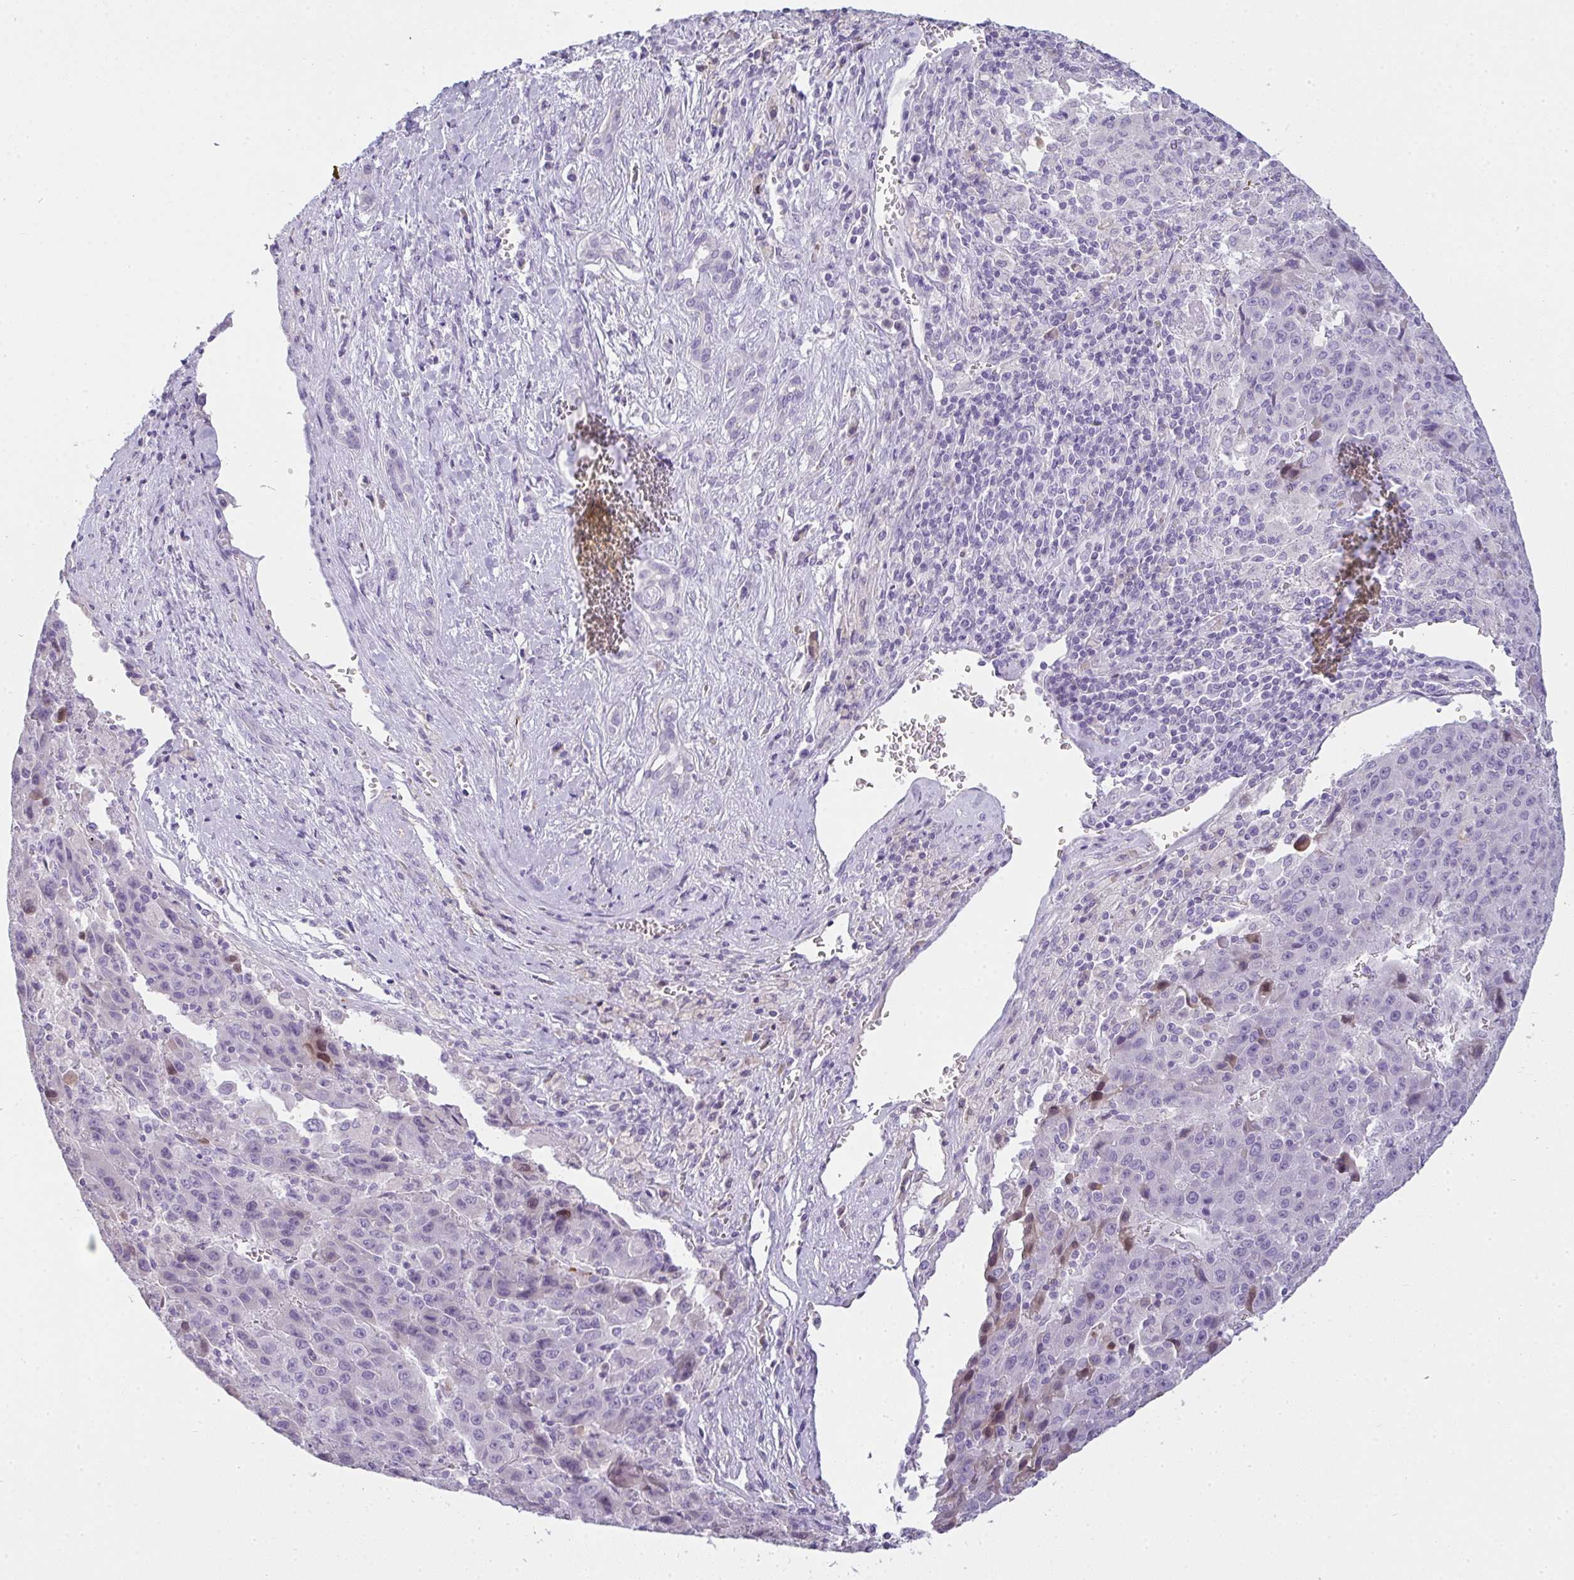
{"staining": {"intensity": "negative", "quantity": "none", "location": "none"}, "tissue": "liver cancer", "cell_type": "Tumor cells", "image_type": "cancer", "snomed": [{"axis": "morphology", "description": "Carcinoma, Hepatocellular, NOS"}, {"axis": "topography", "description": "Liver"}], "caption": "Immunohistochemistry (IHC) of human liver cancer demonstrates no staining in tumor cells.", "gene": "COX7B", "patient": {"sex": "female", "age": 53}}